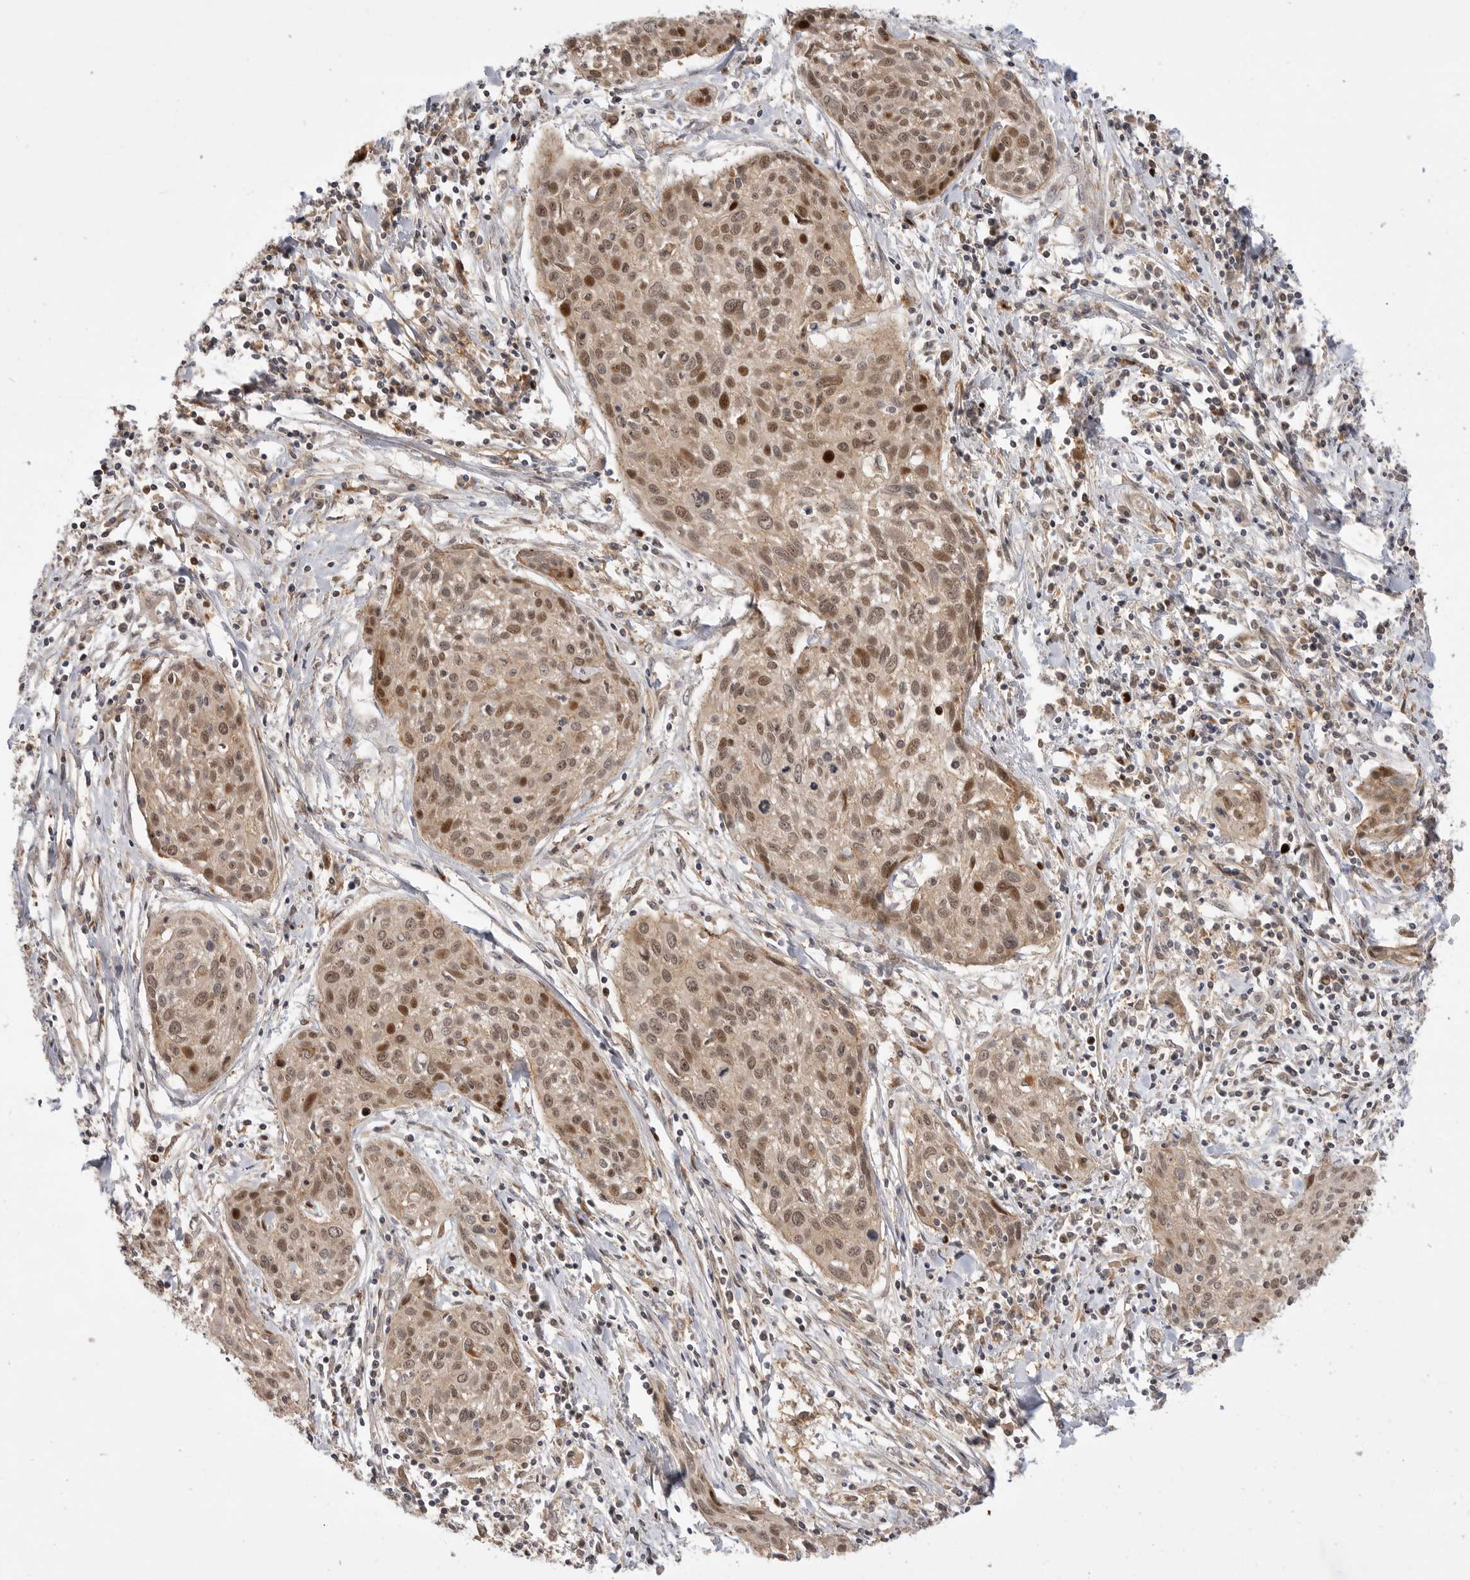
{"staining": {"intensity": "moderate", "quantity": ">75%", "location": "nuclear"}, "tissue": "cervical cancer", "cell_type": "Tumor cells", "image_type": "cancer", "snomed": [{"axis": "morphology", "description": "Squamous cell carcinoma, NOS"}, {"axis": "topography", "description": "Cervix"}], "caption": "Cervical cancer (squamous cell carcinoma) tissue displays moderate nuclear staining in about >75% of tumor cells The staining was performed using DAB (3,3'-diaminobenzidine) to visualize the protein expression in brown, while the nuclei were stained in blue with hematoxylin (Magnification: 20x).", "gene": "CSNK1G3", "patient": {"sex": "female", "age": 51}}